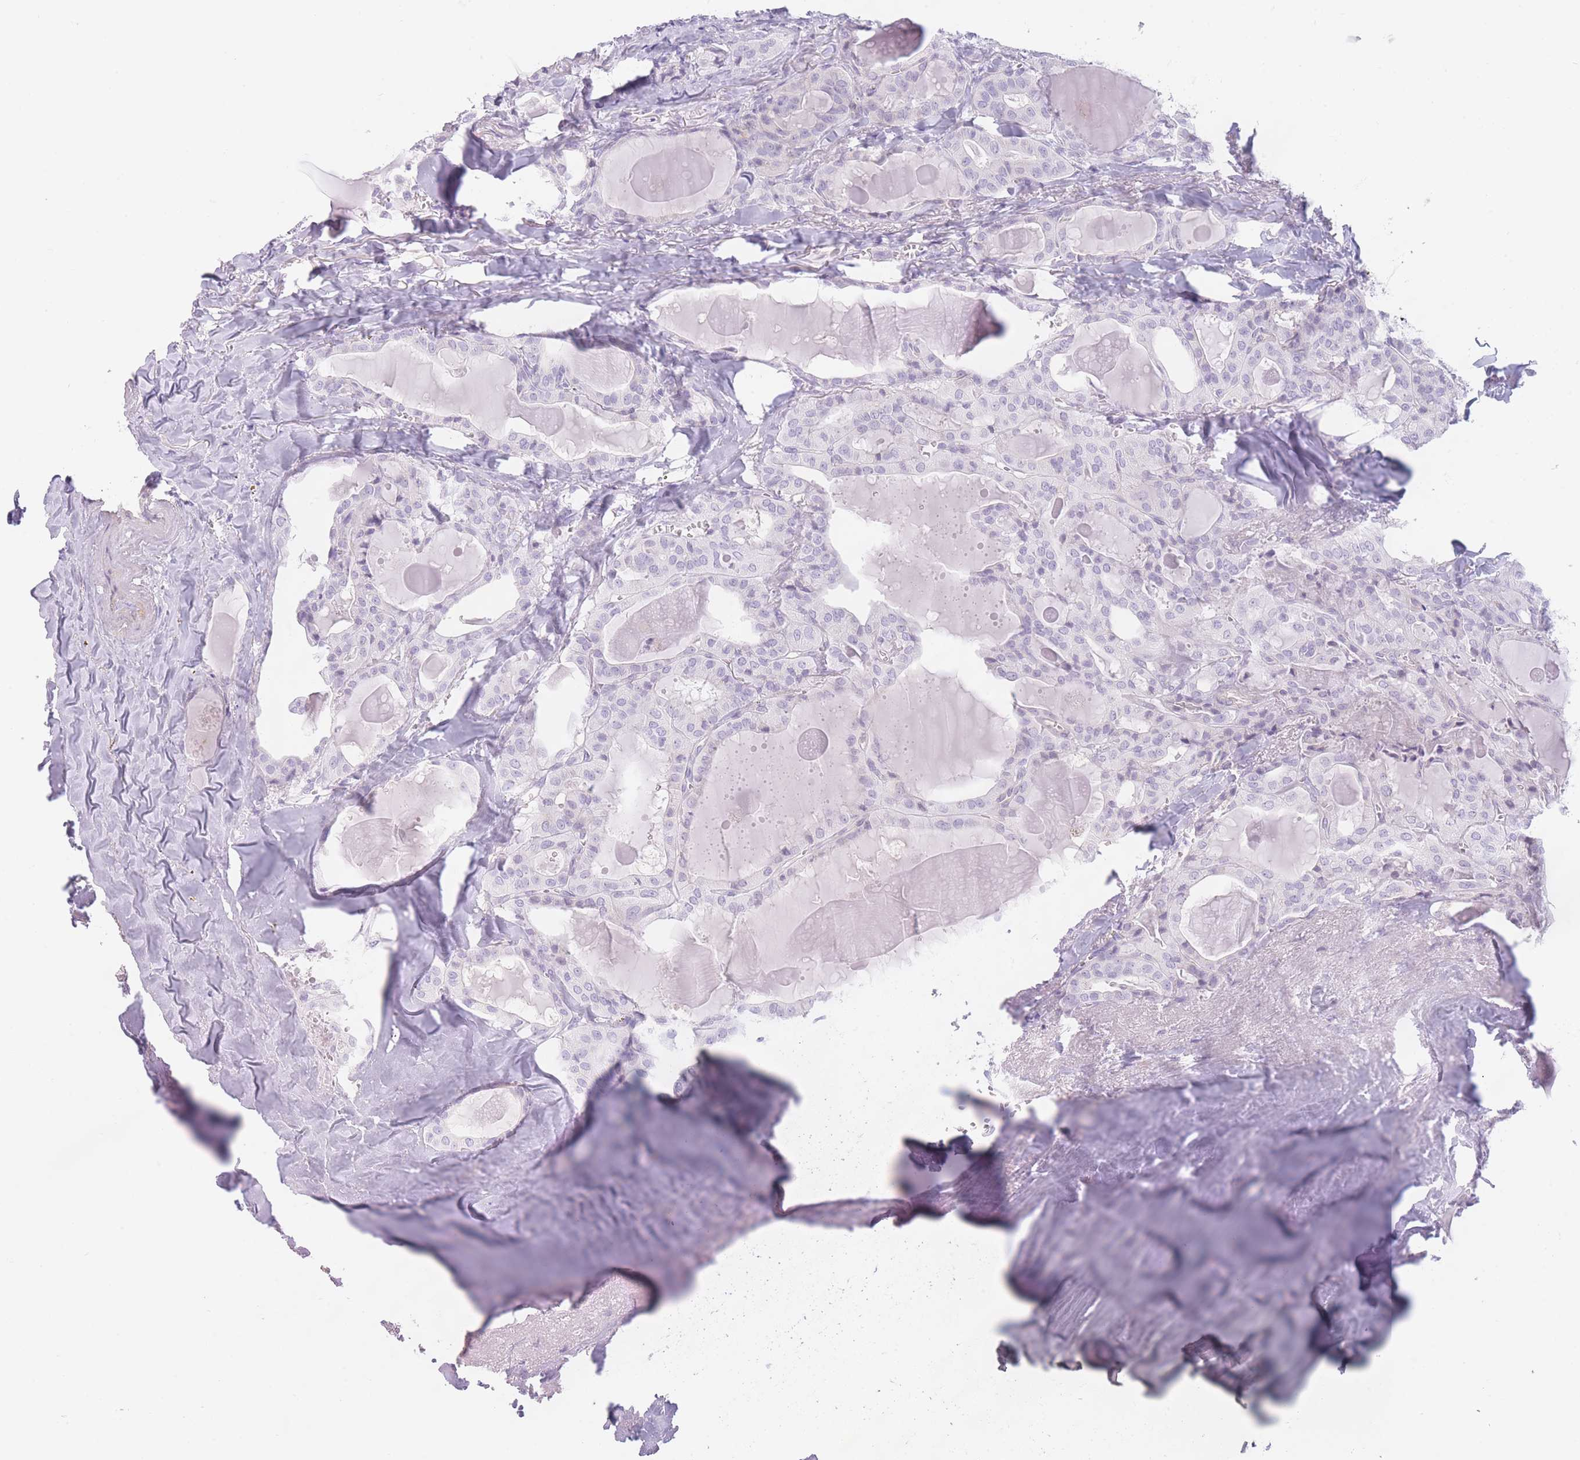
{"staining": {"intensity": "negative", "quantity": "none", "location": "none"}, "tissue": "thyroid cancer", "cell_type": "Tumor cells", "image_type": "cancer", "snomed": [{"axis": "morphology", "description": "Papillary adenocarcinoma, NOS"}, {"axis": "topography", "description": "Thyroid gland"}], "caption": "An immunohistochemistry (IHC) histopathology image of thyroid cancer is shown. There is no staining in tumor cells of thyroid cancer.", "gene": "GGT1", "patient": {"sex": "male", "age": 52}}